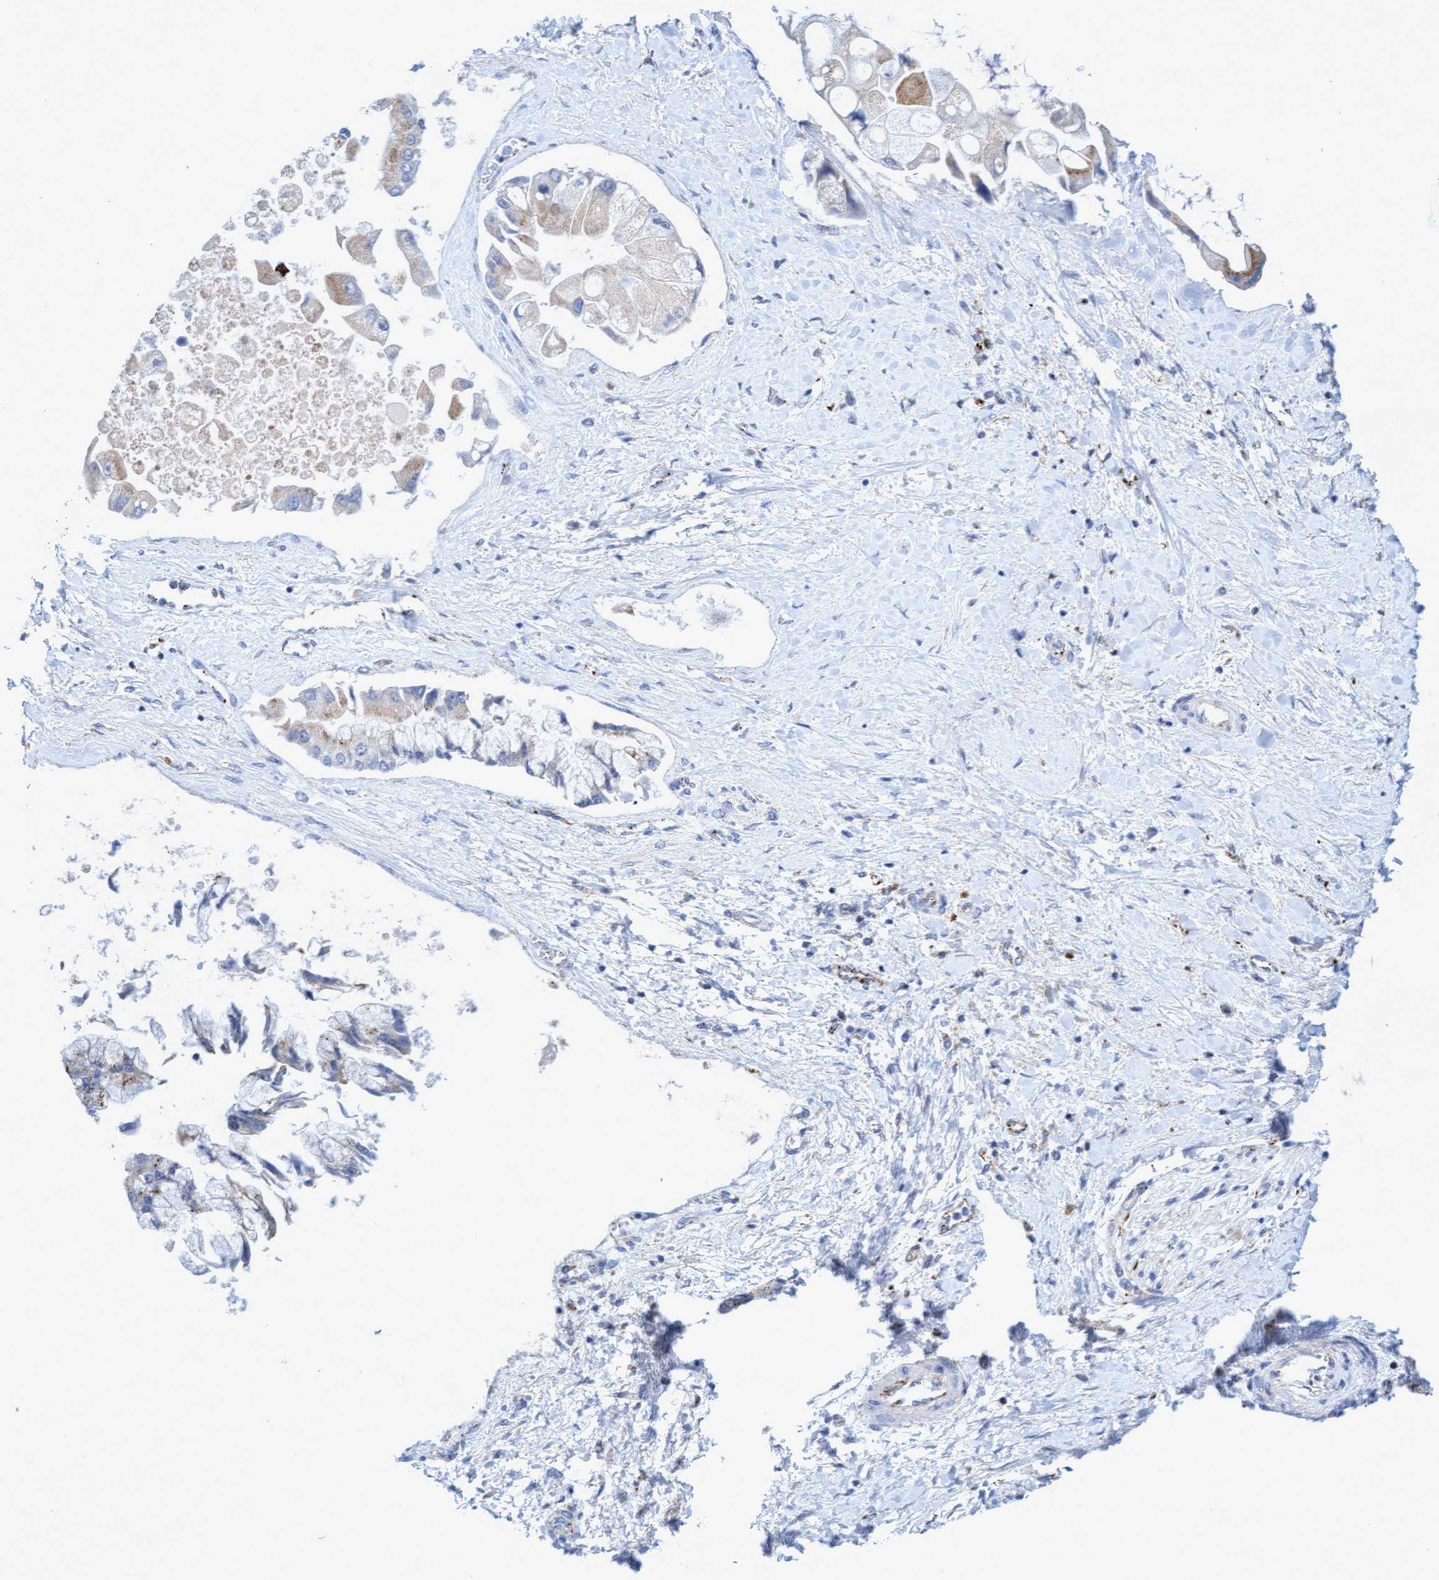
{"staining": {"intensity": "weak", "quantity": "25%-75%", "location": "cytoplasmic/membranous"}, "tissue": "liver cancer", "cell_type": "Tumor cells", "image_type": "cancer", "snomed": [{"axis": "morphology", "description": "Cholangiocarcinoma"}, {"axis": "topography", "description": "Liver"}], "caption": "Immunohistochemistry micrograph of liver cancer (cholangiocarcinoma) stained for a protein (brown), which displays low levels of weak cytoplasmic/membranous expression in approximately 25%-75% of tumor cells.", "gene": "SGSH", "patient": {"sex": "male", "age": 50}}